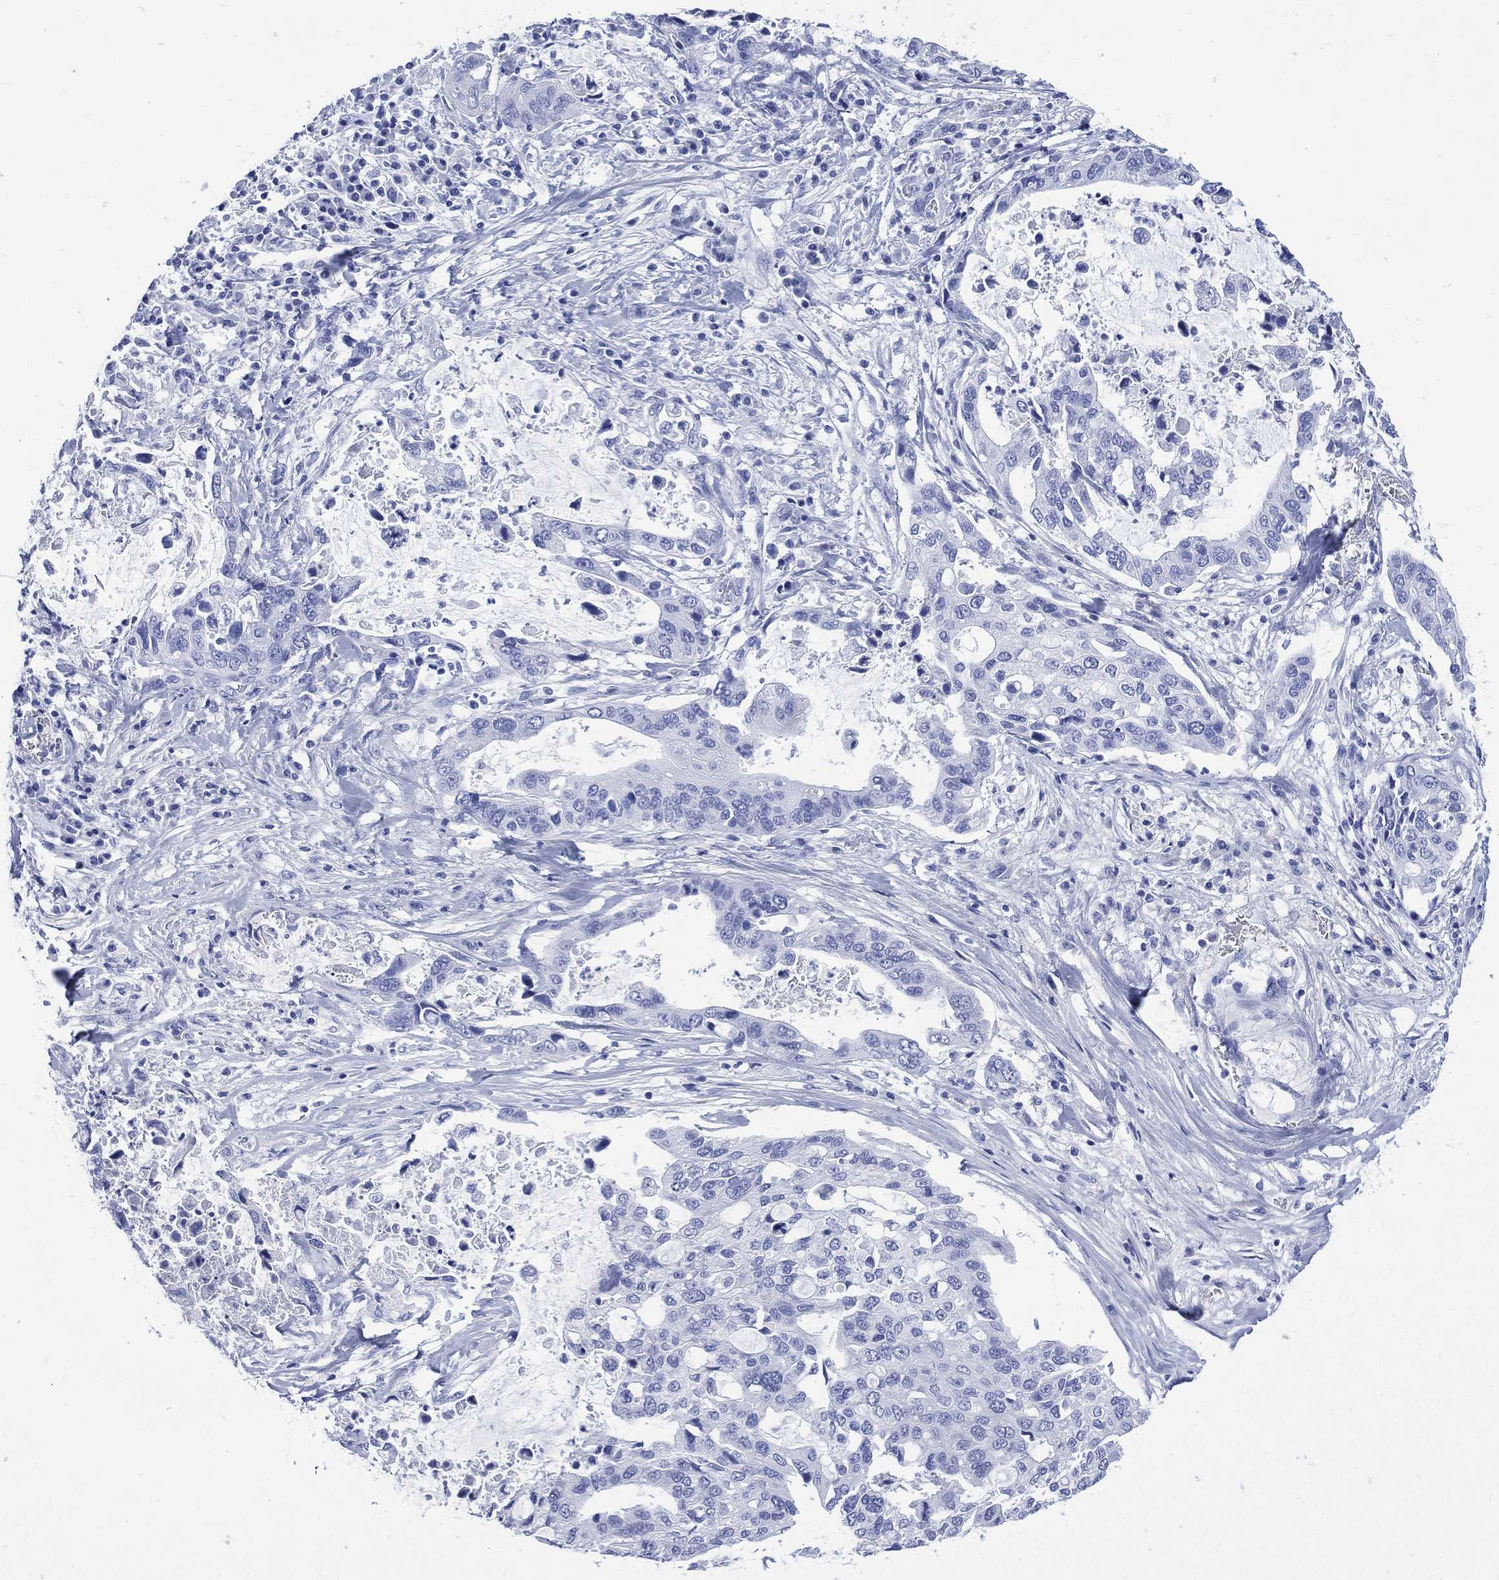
{"staining": {"intensity": "negative", "quantity": "none", "location": "none"}, "tissue": "stomach cancer", "cell_type": "Tumor cells", "image_type": "cancer", "snomed": [{"axis": "morphology", "description": "Adenocarcinoma, NOS"}, {"axis": "topography", "description": "Stomach"}], "caption": "This is a micrograph of IHC staining of stomach cancer (adenocarcinoma), which shows no expression in tumor cells. The staining is performed using DAB (3,3'-diaminobenzidine) brown chromogen with nuclei counter-stained in using hematoxylin.", "gene": "SHCBP1L", "patient": {"sex": "male", "age": 54}}